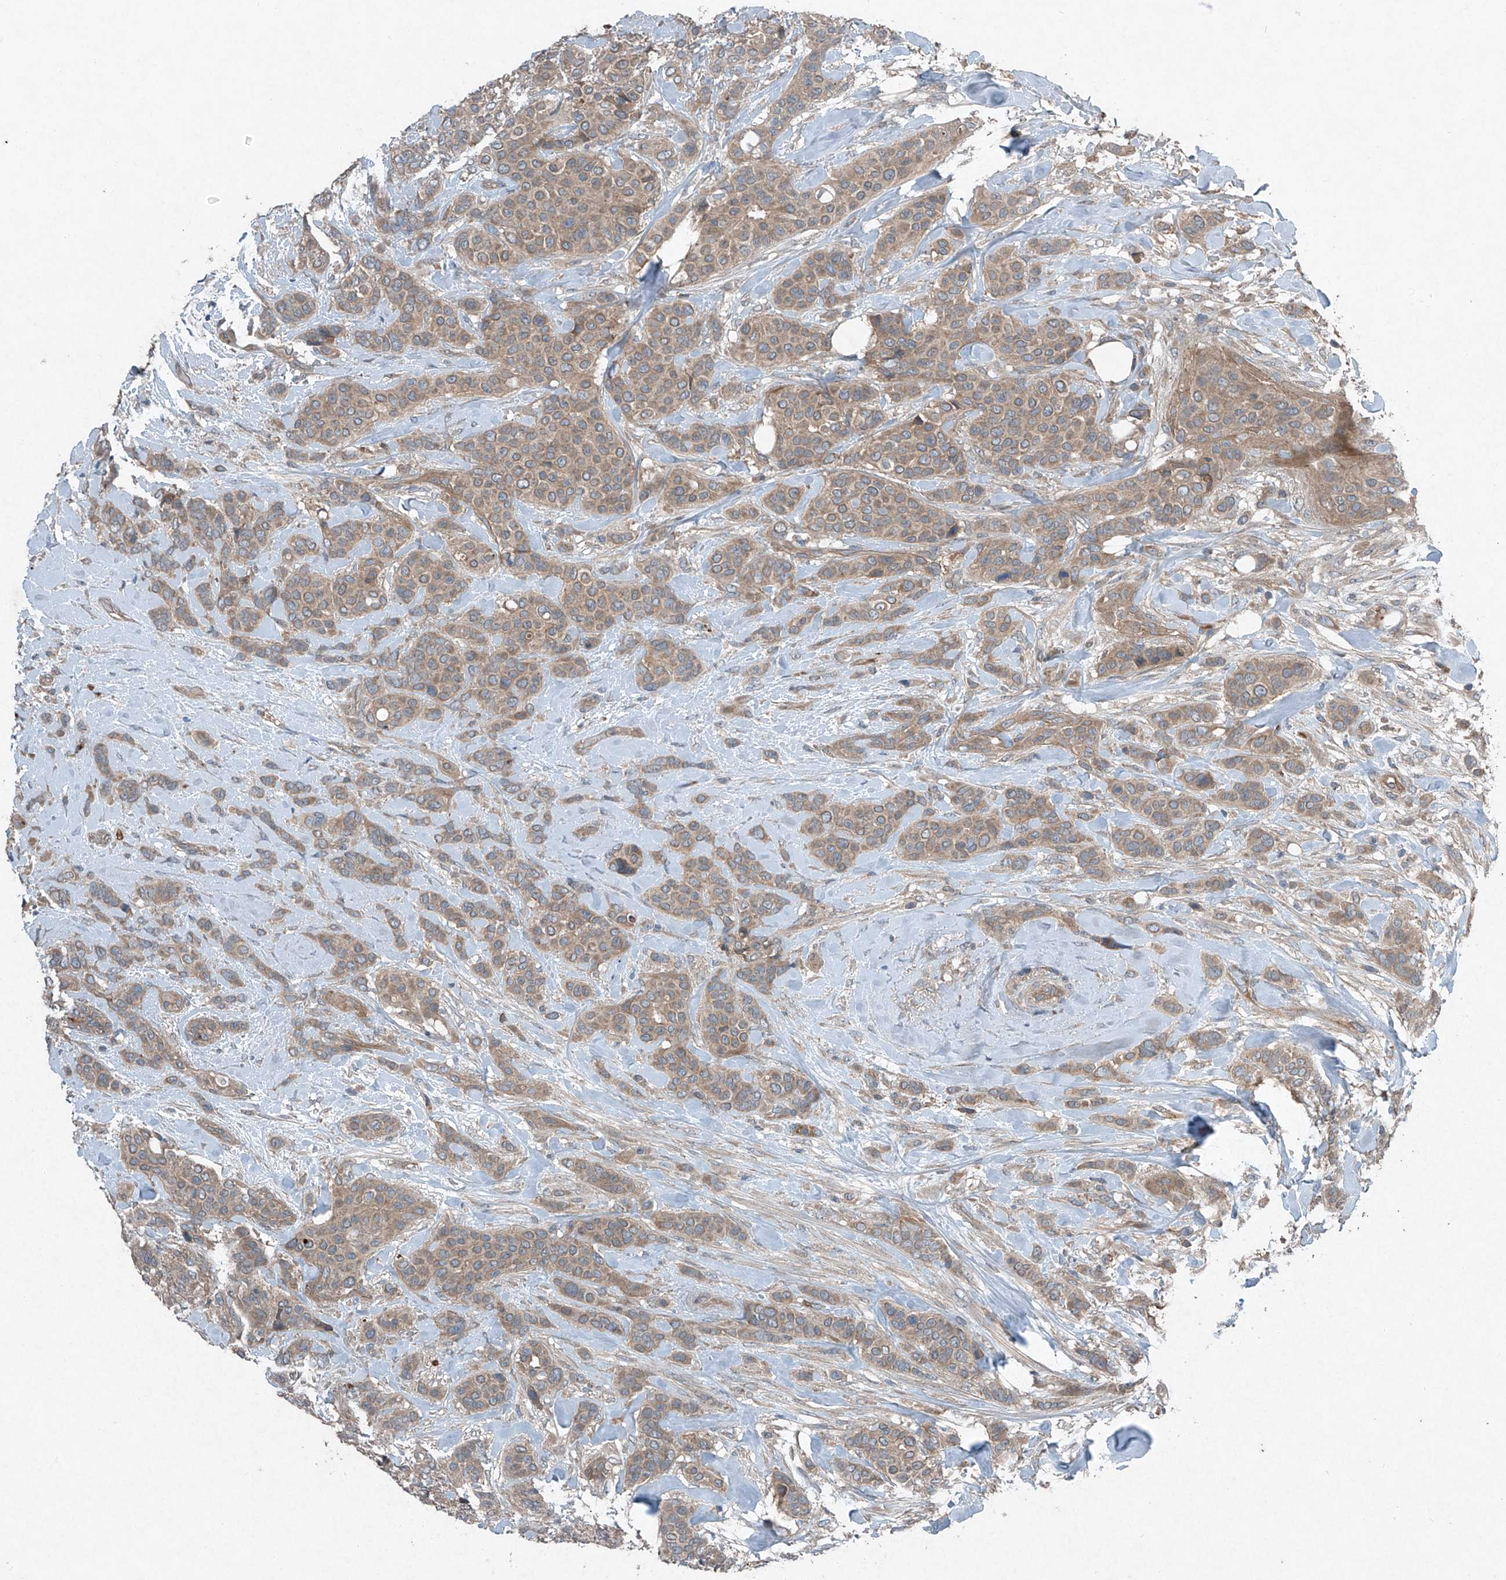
{"staining": {"intensity": "weak", "quantity": ">75%", "location": "cytoplasmic/membranous"}, "tissue": "breast cancer", "cell_type": "Tumor cells", "image_type": "cancer", "snomed": [{"axis": "morphology", "description": "Lobular carcinoma"}, {"axis": "topography", "description": "Breast"}], "caption": "Weak cytoplasmic/membranous positivity is identified in approximately >75% of tumor cells in lobular carcinoma (breast).", "gene": "FOXRED2", "patient": {"sex": "female", "age": 51}}